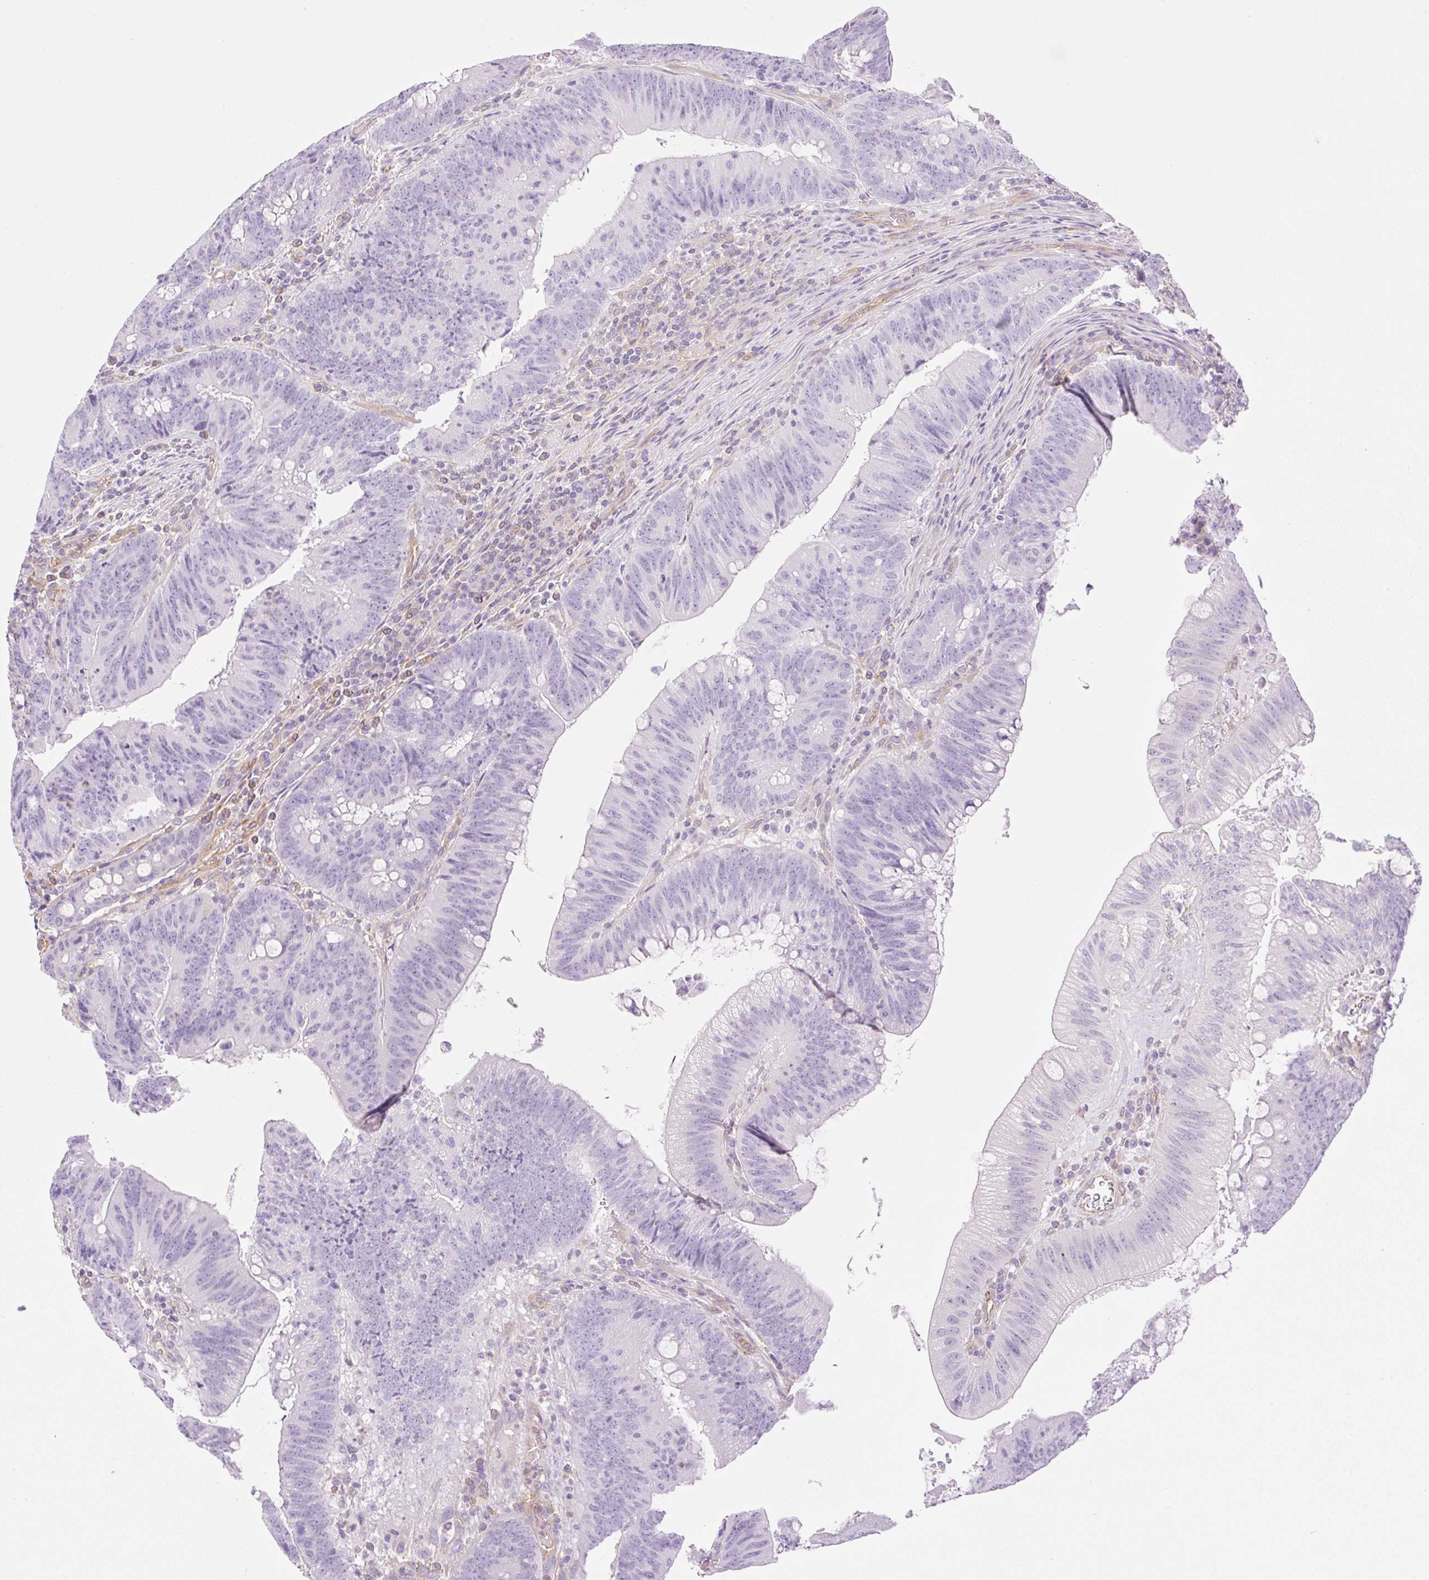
{"staining": {"intensity": "negative", "quantity": "none", "location": "none"}, "tissue": "colorectal cancer", "cell_type": "Tumor cells", "image_type": "cancer", "snomed": [{"axis": "morphology", "description": "Adenocarcinoma, NOS"}, {"axis": "topography", "description": "Colon"}], "caption": "Immunohistochemical staining of human colorectal adenocarcinoma demonstrates no significant expression in tumor cells. Brightfield microscopy of immunohistochemistry (IHC) stained with DAB (brown) and hematoxylin (blue), captured at high magnification.", "gene": "EHD3", "patient": {"sex": "female", "age": 87}}